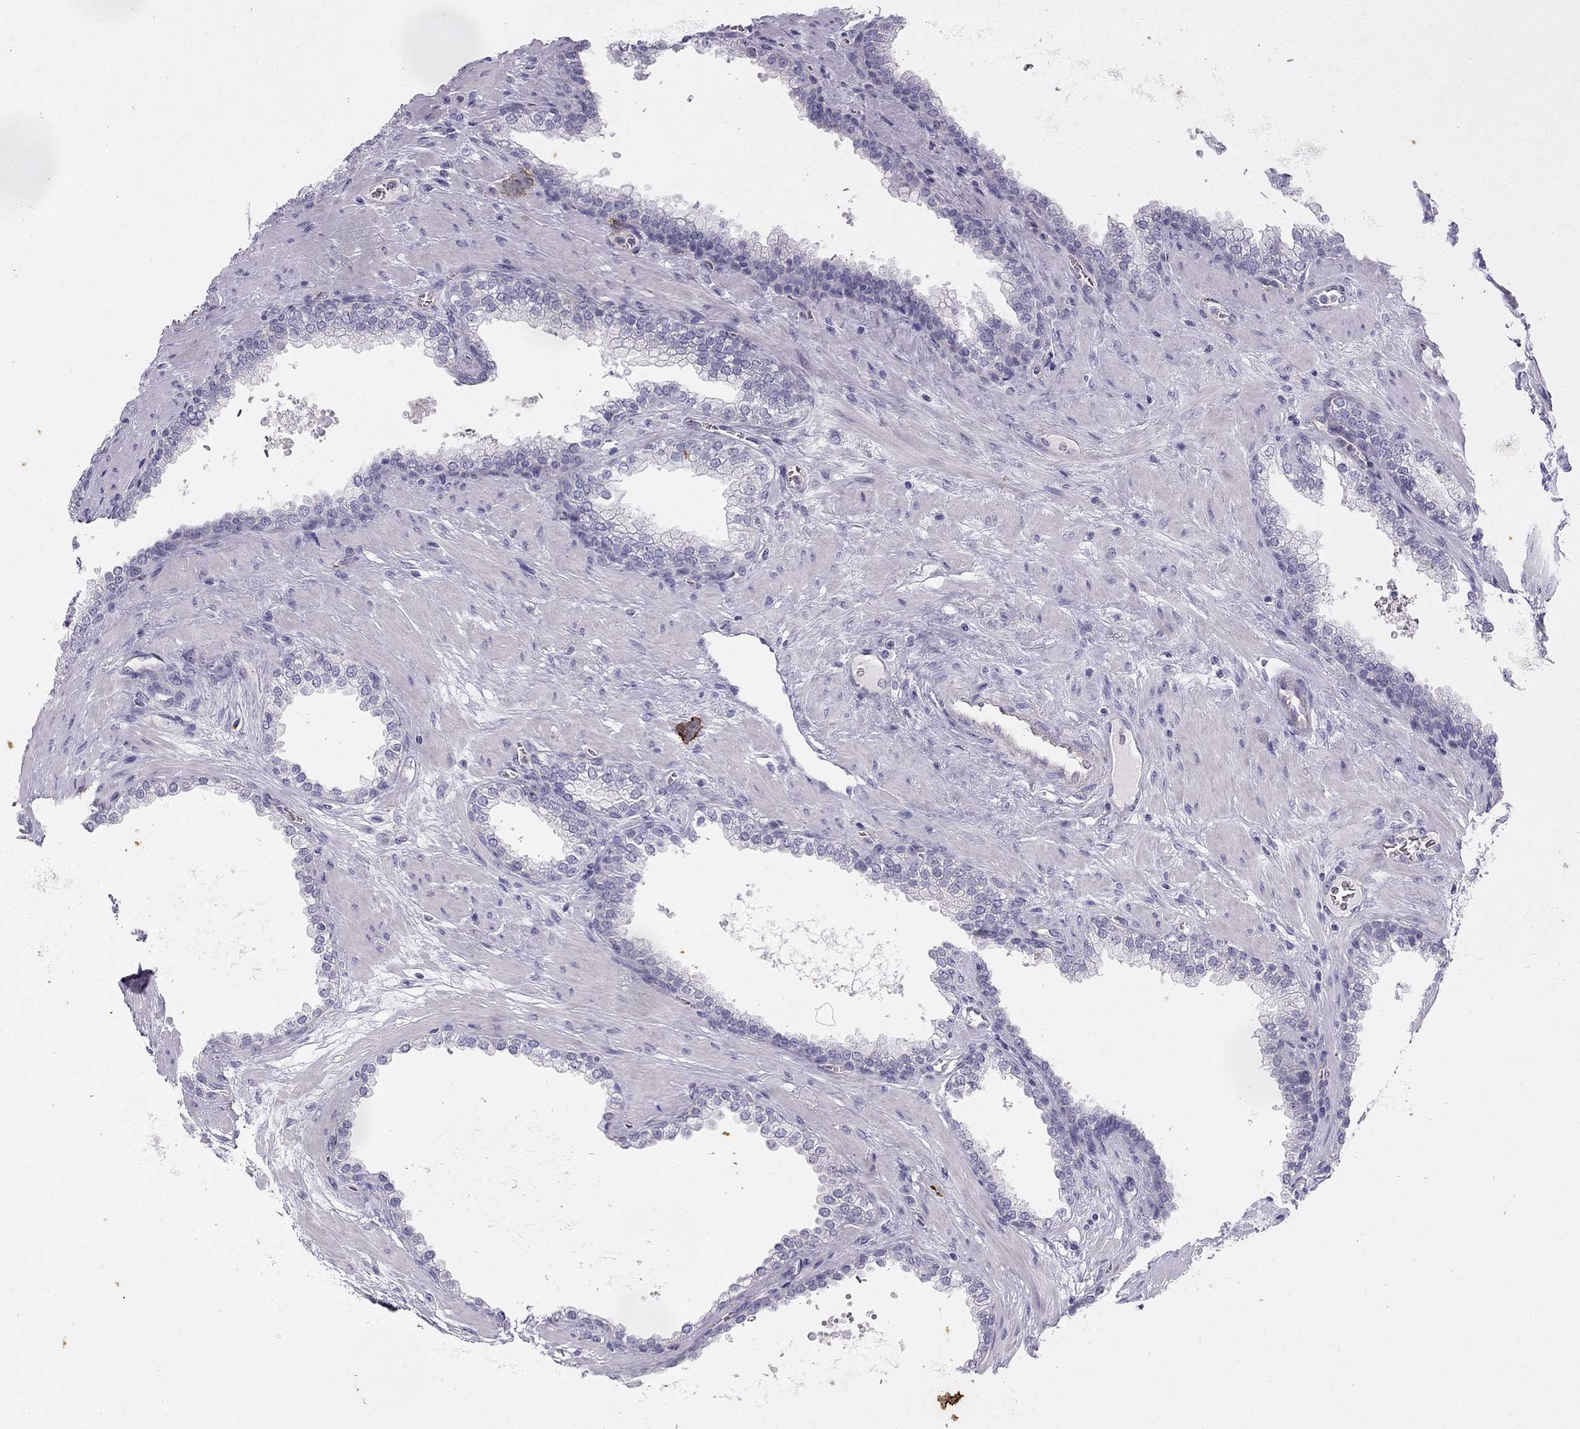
{"staining": {"intensity": "negative", "quantity": "none", "location": "none"}, "tissue": "prostate cancer", "cell_type": "Tumor cells", "image_type": "cancer", "snomed": [{"axis": "morphology", "description": "Adenocarcinoma, NOS"}, {"axis": "topography", "description": "Prostate"}], "caption": "IHC of prostate cancer (adenocarcinoma) exhibits no positivity in tumor cells.", "gene": "GJA8", "patient": {"sex": "male", "age": 67}}